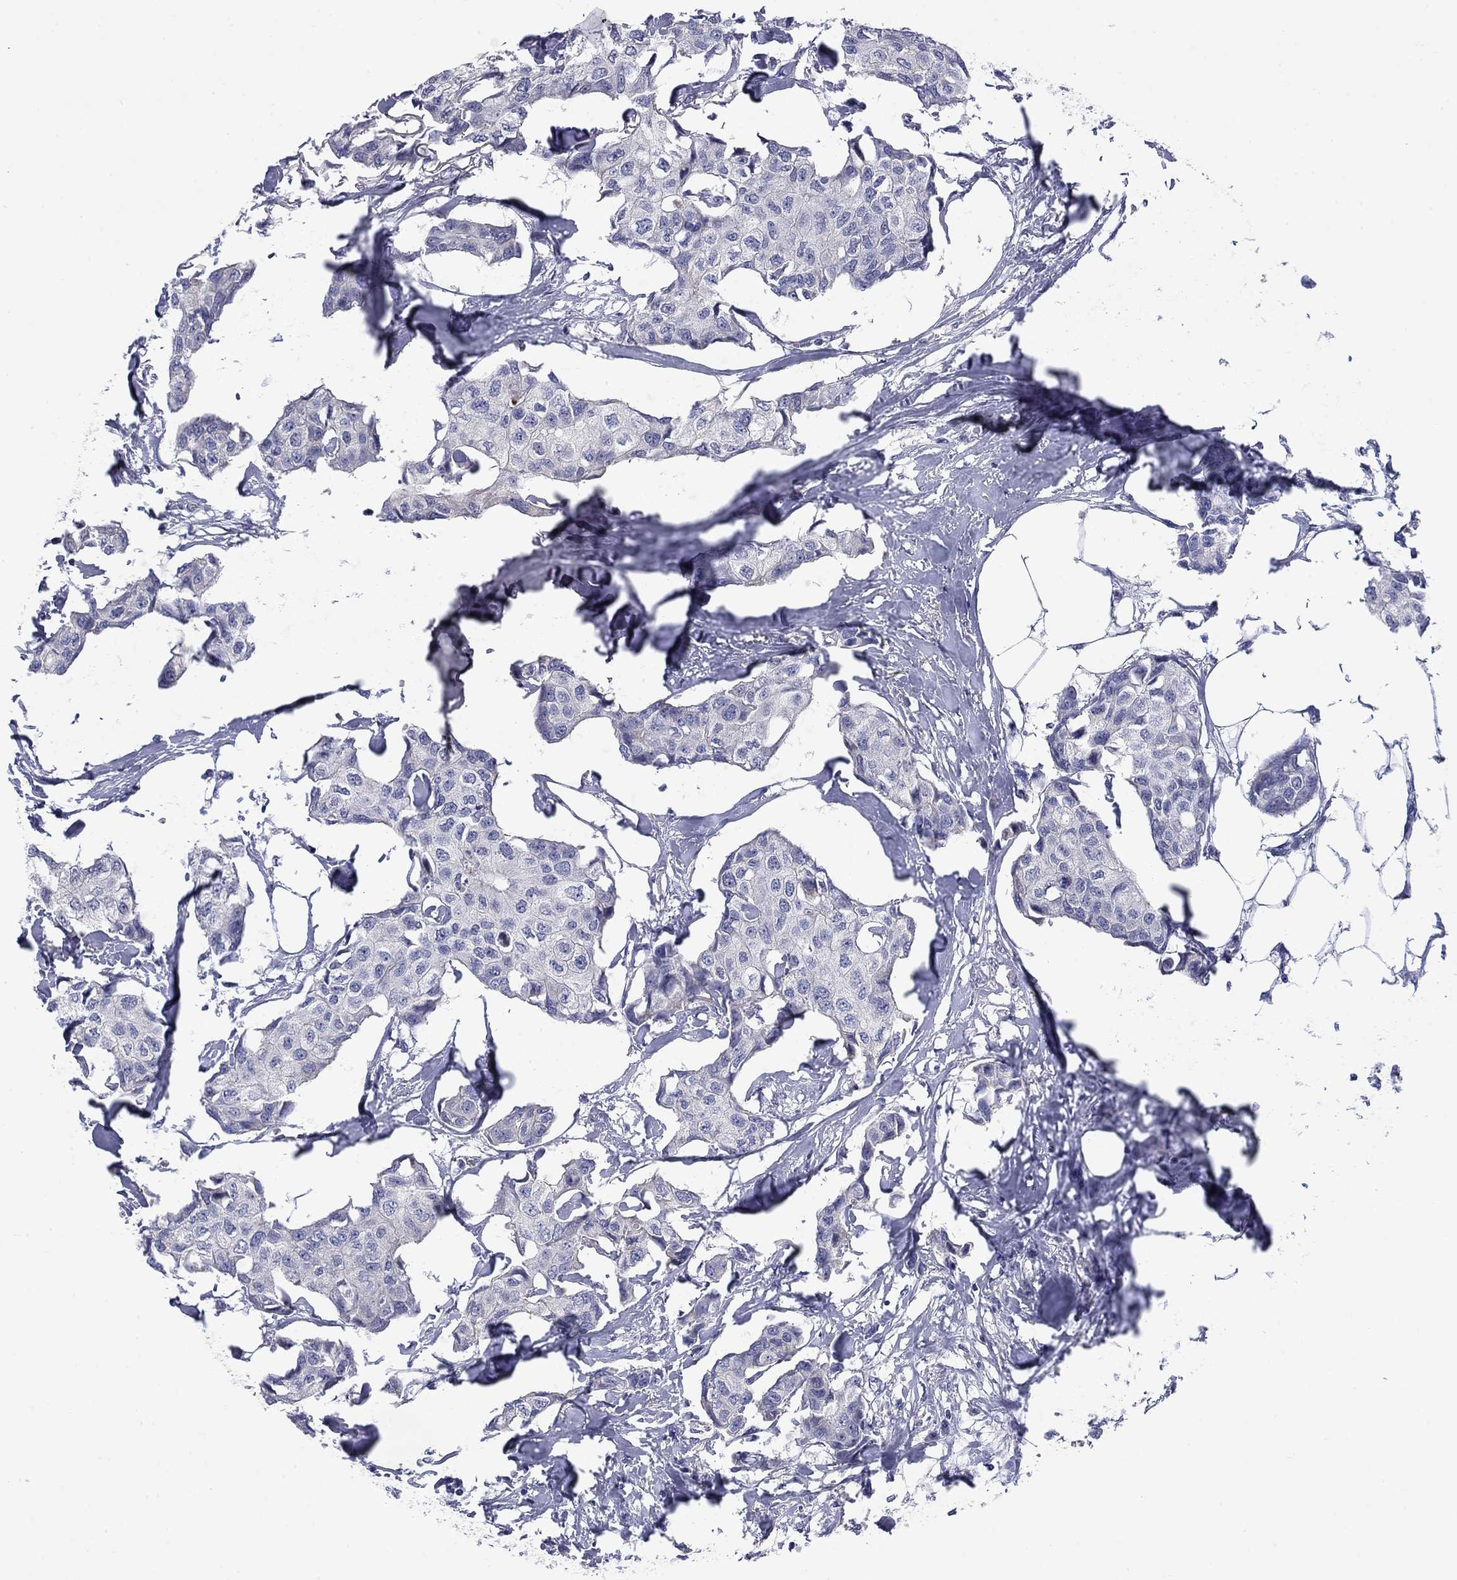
{"staining": {"intensity": "negative", "quantity": "none", "location": "none"}, "tissue": "breast cancer", "cell_type": "Tumor cells", "image_type": "cancer", "snomed": [{"axis": "morphology", "description": "Duct carcinoma"}, {"axis": "topography", "description": "Breast"}], "caption": "DAB immunohistochemical staining of intraductal carcinoma (breast) demonstrates no significant staining in tumor cells.", "gene": "FRK", "patient": {"sex": "female", "age": 80}}